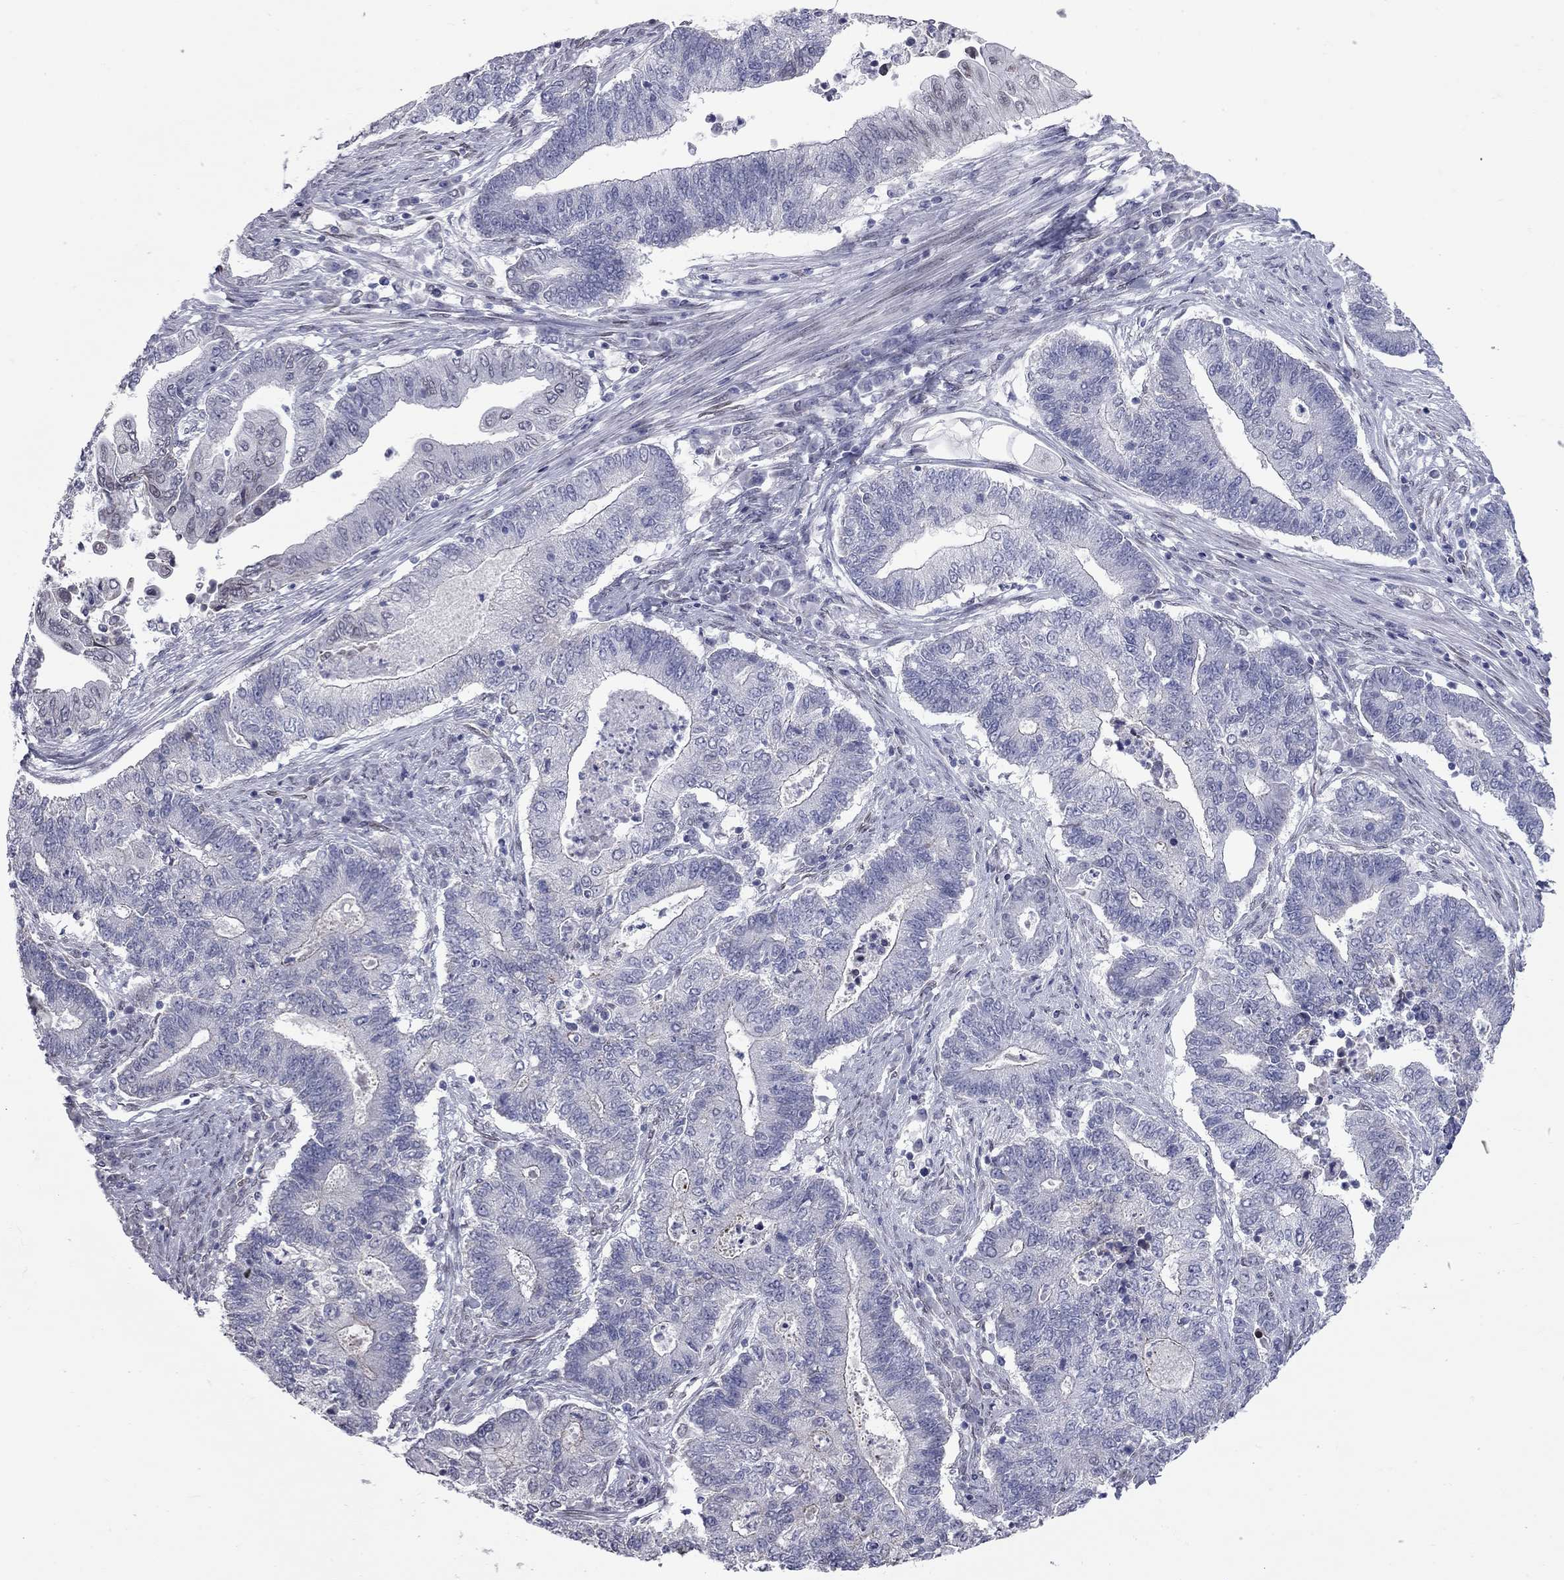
{"staining": {"intensity": "negative", "quantity": "none", "location": "none"}, "tissue": "endometrial cancer", "cell_type": "Tumor cells", "image_type": "cancer", "snomed": [{"axis": "morphology", "description": "Adenocarcinoma, NOS"}, {"axis": "topography", "description": "Uterus"}, {"axis": "topography", "description": "Endometrium"}], "caption": "IHC image of endometrial cancer stained for a protein (brown), which shows no positivity in tumor cells.", "gene": "CLTCL1", "patient": {"sex": "female", "age": 54}}